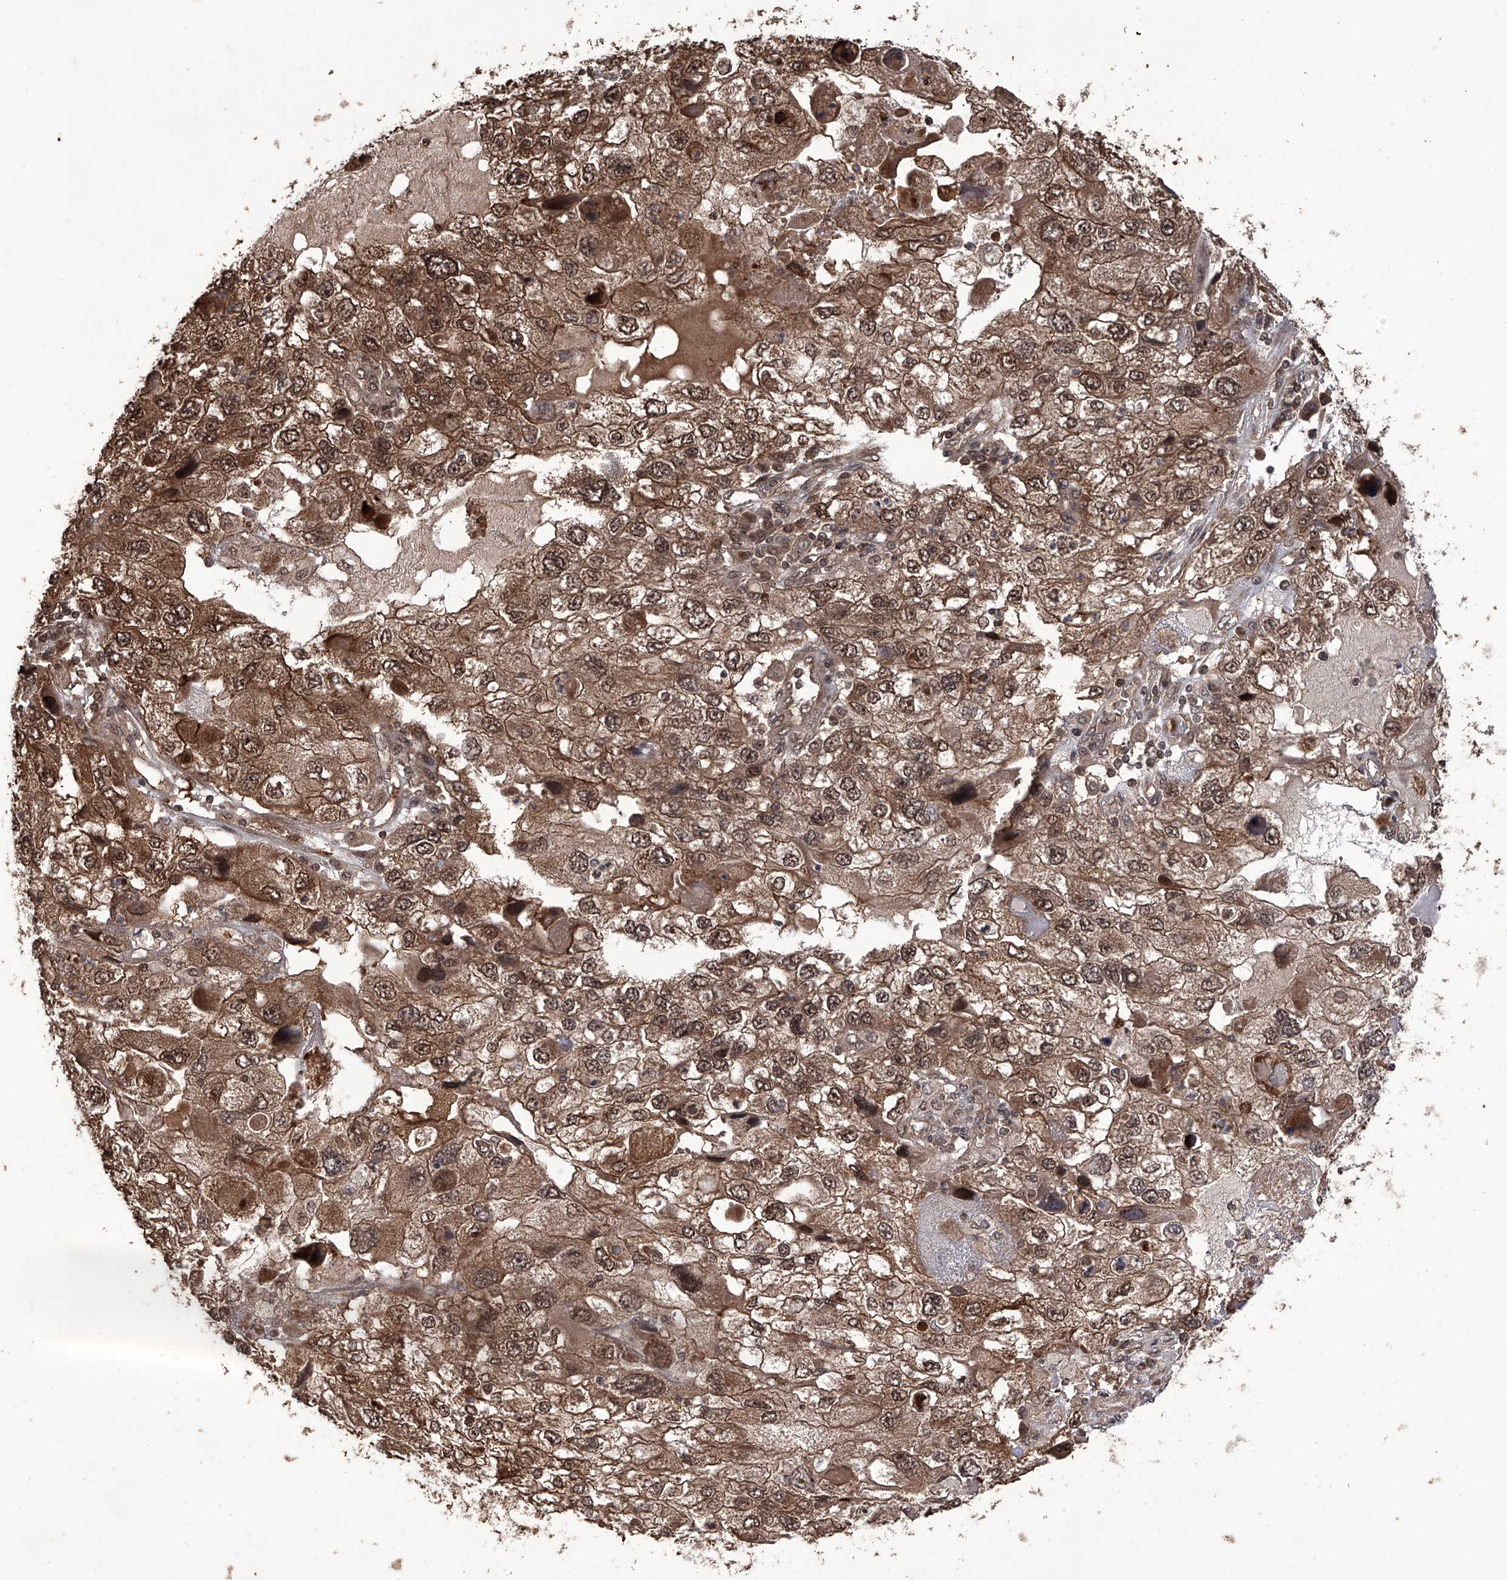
{"staining": {"intensity": "moderate", "quantity": ">75%", "location": "cytoplasmic/membranous,nuclear"}, "tissue": "endometrial cancer", "cell_type": "Tumor cells", "image_type": "cancer", "snomed": [{"axis": "morphology", "description": "Adenocarcinoma, NOS"}, {"axis": "topography", "description": "Endometrium"}], "caption": "Moderate cytoplasmic/membranous and nuclear expression is seen in about >75% of tumor cells in endometrial cancer. The staining was performed using DAB (3,3'-diaminobenzidine), with brown indicating positive protein expression. Nuclei are stained blue with hematoxylin.", "gene": "LYSMD4", "patient": {"sex": "female", "age": 49}}